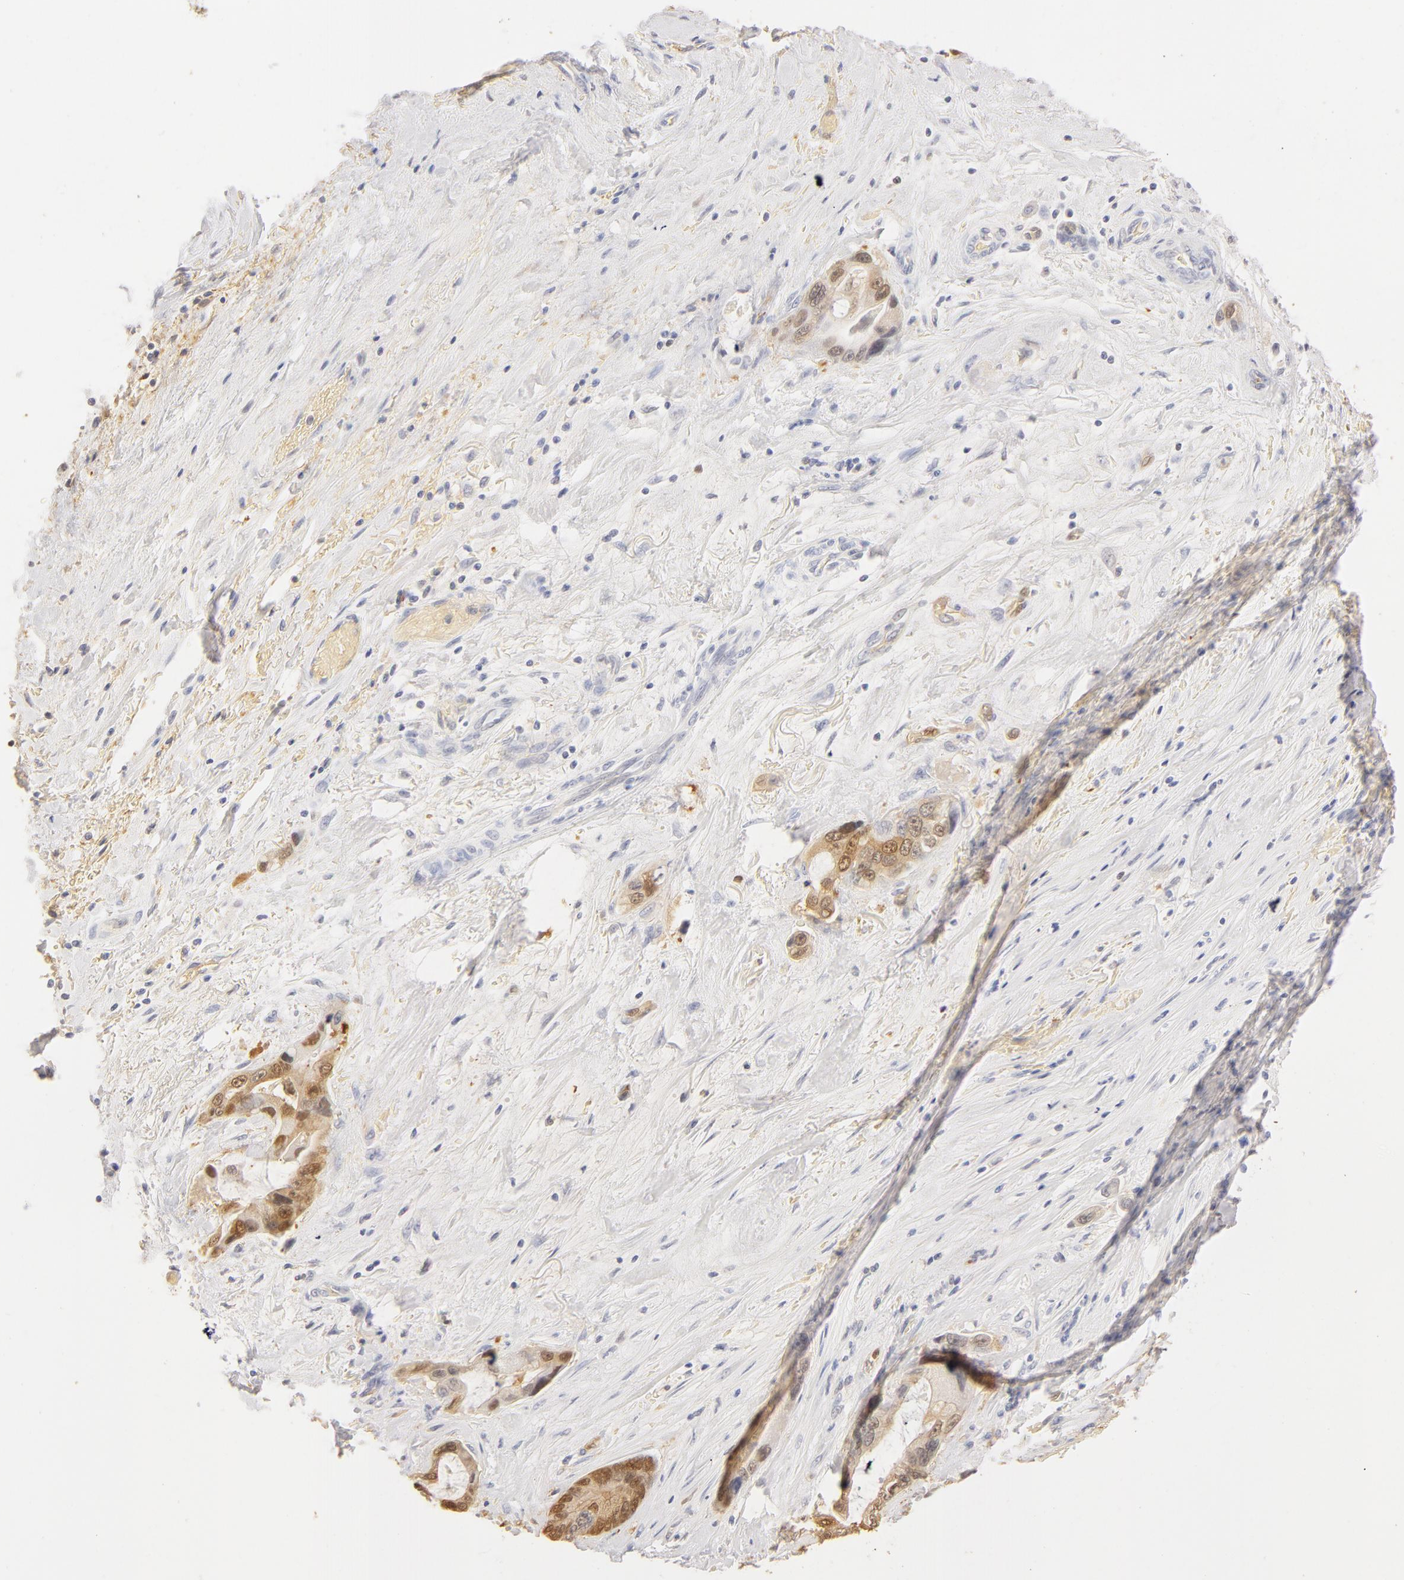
{"staining": {"intensity": "moderate", "quantity": "25%-75%", "location": "nuclear"}, "tissue": "pancreatic cancer", "cell_type": "Tumor cells", "image_type": "cancer", "snomed": [{"axis": "morphology", "description": "Adenocarcinoma, NOS"}, {"axis": "topography", "description": "Pancreas"}, {"axis": "topography", "description": "Stomach, upper"}], "caption": "Immunohistochemical staining of human pancreatic adenocarcinoma shows medium levels of moderate nuclear staining in approximately 25%-75% of tumor cells.", "gene": "CA2", "patient": {"sex": "male", "age": 77}}